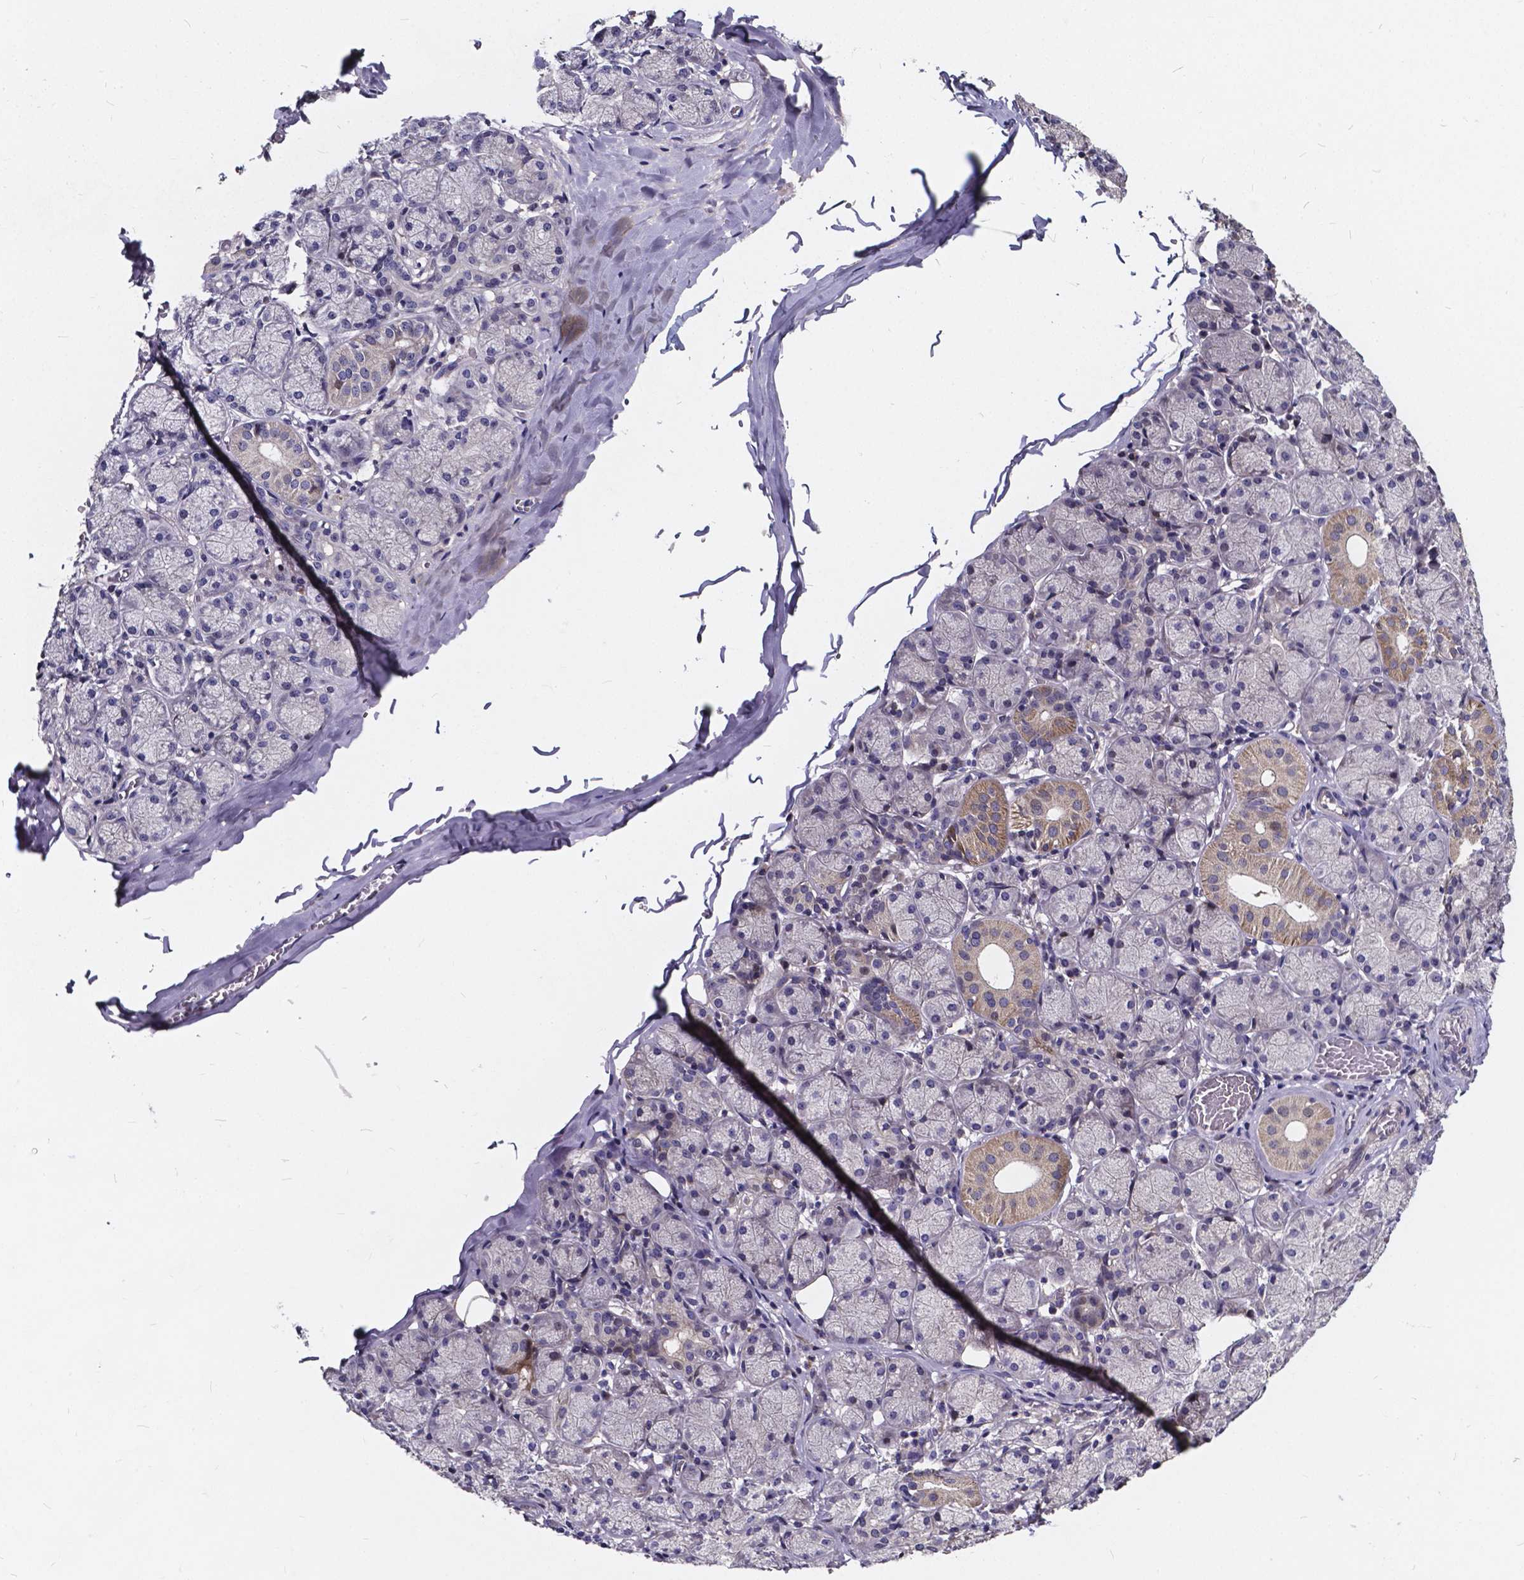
{"staining": {"intensity": "weak", "quantity": "<25%", "location": "cytoplasmic/membranous"}, "tissue": "salivary gland", "cell_type": "Glandular cells", "image_type": "normal", "snomed": [{"axis": "morphology", "description": "Normal tissue, NOS"}, {"axis": "topography", "description": "Salivary gland"}, {"axis": "topography", "description": "Peripheral nerve tissue"}], "caption": "Image shows no significant protein staining in glandular cells of benign salivary gland.", "gene": "SOWAHA", "patient": {"sex": "female", "age": 24}}